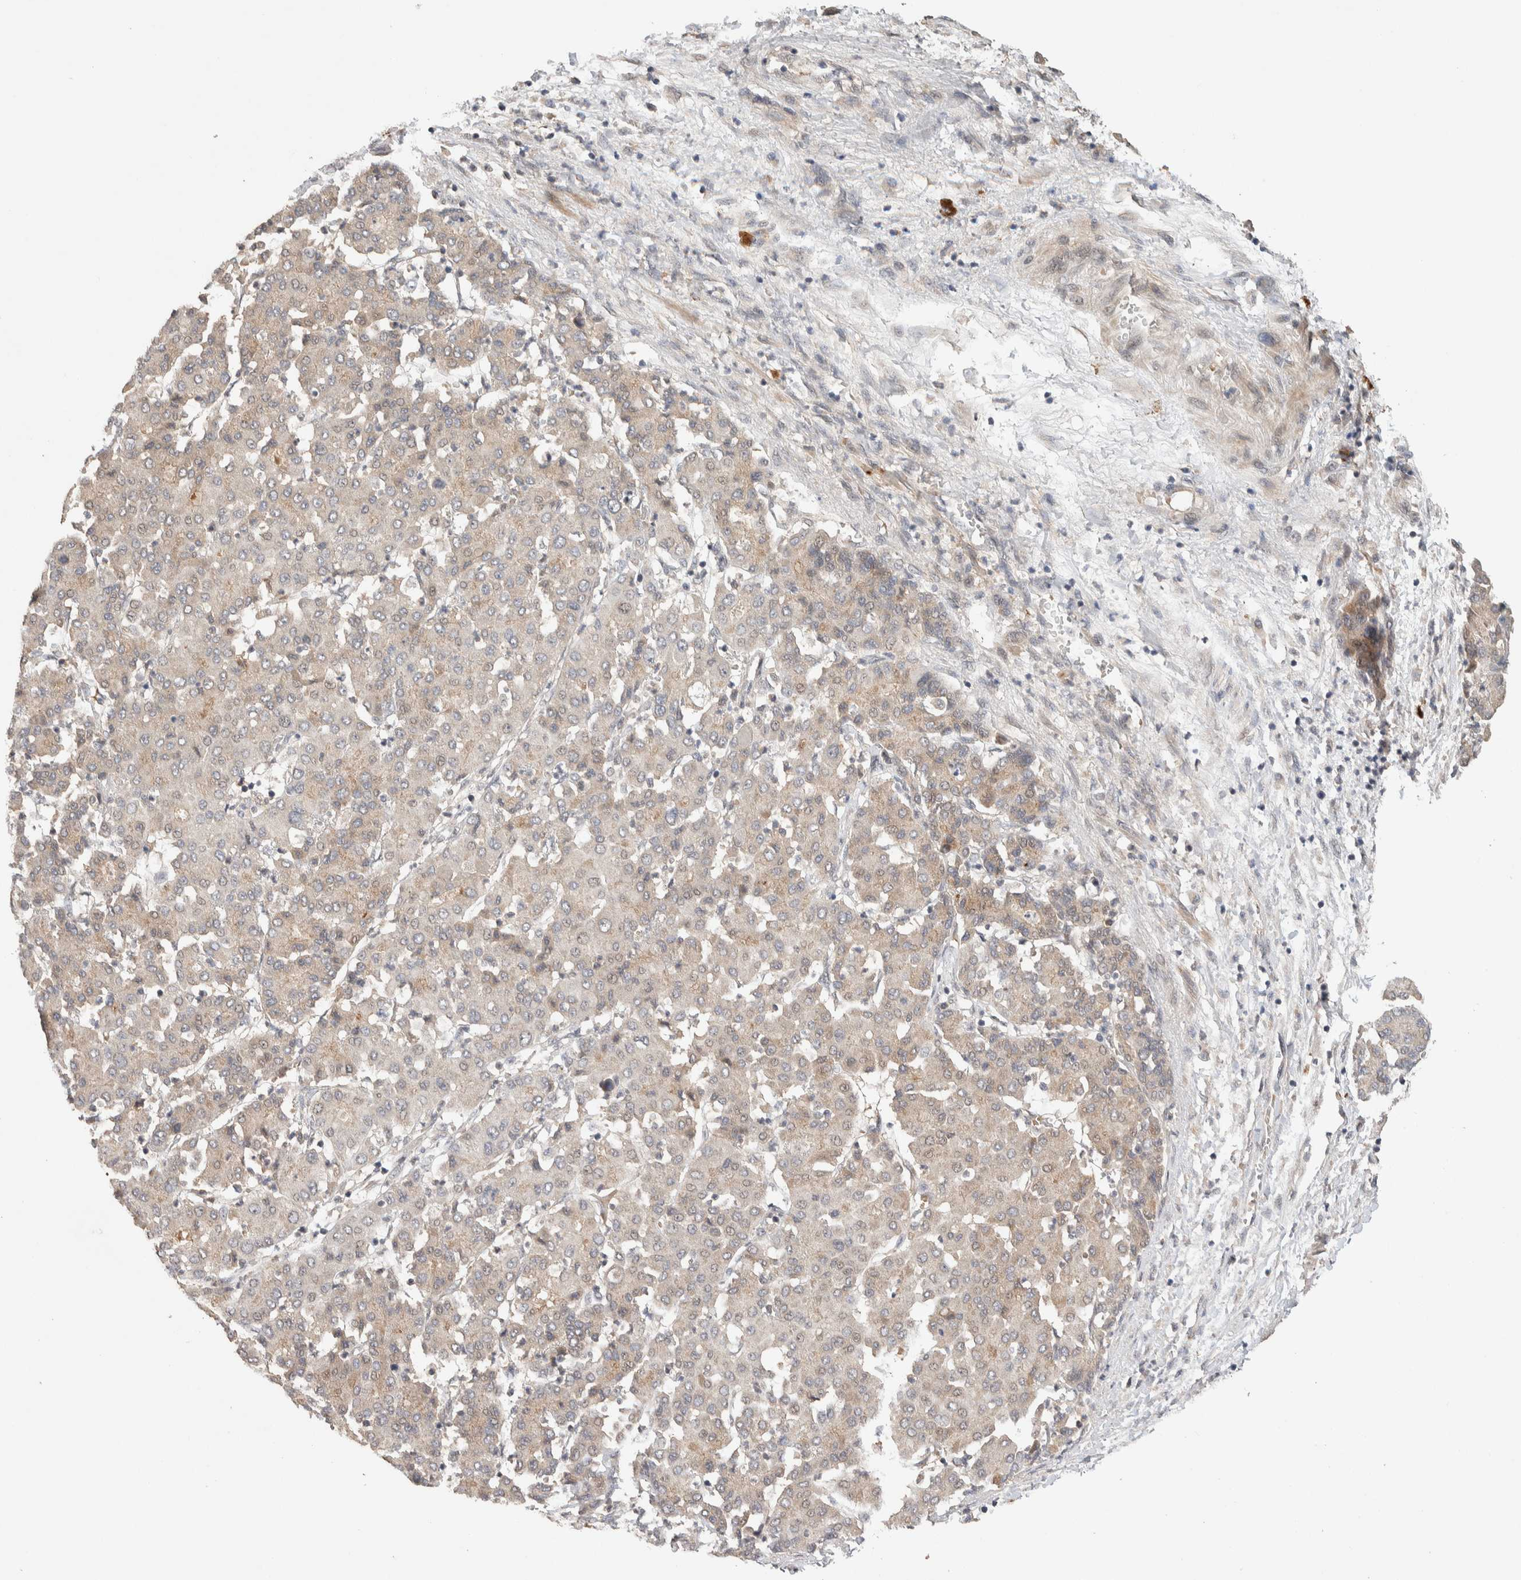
{"staining": {"intensity": "weak", "quantity": "25%-75%", "location": "cytoplasmic/membranous"}, "tissue": "liver cancer", "cell_type": "Tumor cells", "image_type": "cancer", "snomed": [{"axis": "morphology", "description": "Carcinoma, Hepatocellular, NOS"}, {"axis": "topography", "description": "Liver"}], "caption": "Protein positivity by immunohistochemistry exhibits weak cytoplasmic/membranous positivity in approximately 25%-75% of tumor cells in liver cancer (hepatocellular carcinoma). The staining was performed using DAB to visualize the protein expression in brown, while the nuclei were stained in blue with hematoxylin (Magnification: 20x).", "gene": "CASK", "patient": {"sex": "male", "age": 65}}